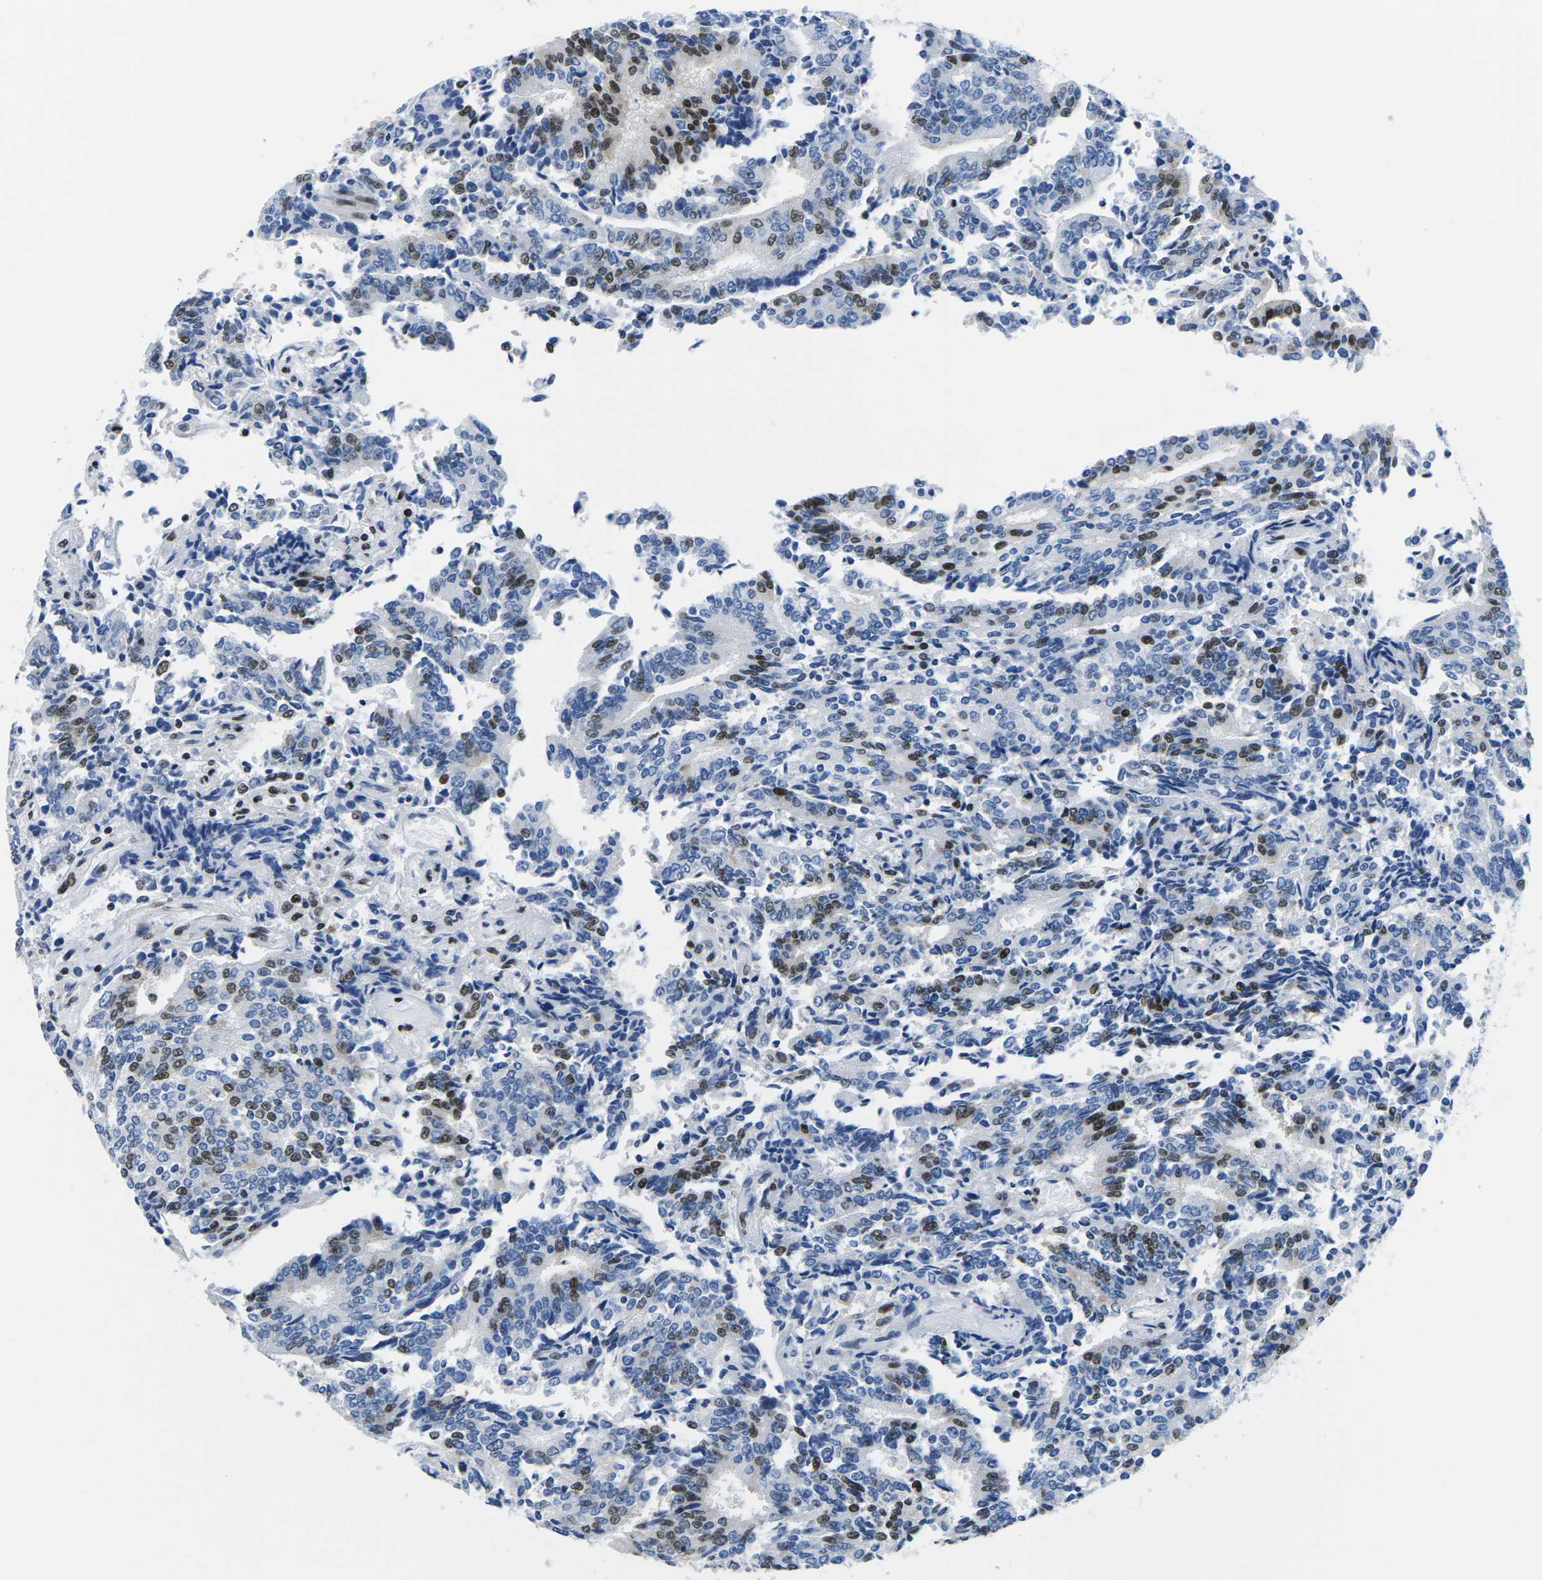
{"staining": {"intensity": "moderate", "quantity": "25%-75%", "location": "nuclear"}, "tissue": "prostate cancer", "cell_type": "Tumor cells", "image_type": "cancer", "snomed": [{"axis": "morphology", "description": "Normal tissue, NOS"}, {"axis": "morphology", "description": "Adenocarcinoma, High grade"}, {"axis": "topography", "description": "Prostate"}, {"axis": "topography", "description": "Seminal veicle"}], "caption": "Prostate high-grade adenocarcinoma stained with DAB immunohistochemistry (IHC) shows medium levels of moderate nuclear positivity in about 25%-75% of tumor cells.", "gene": "ATF1", "patient": {"sex": "male", "age": 55}}